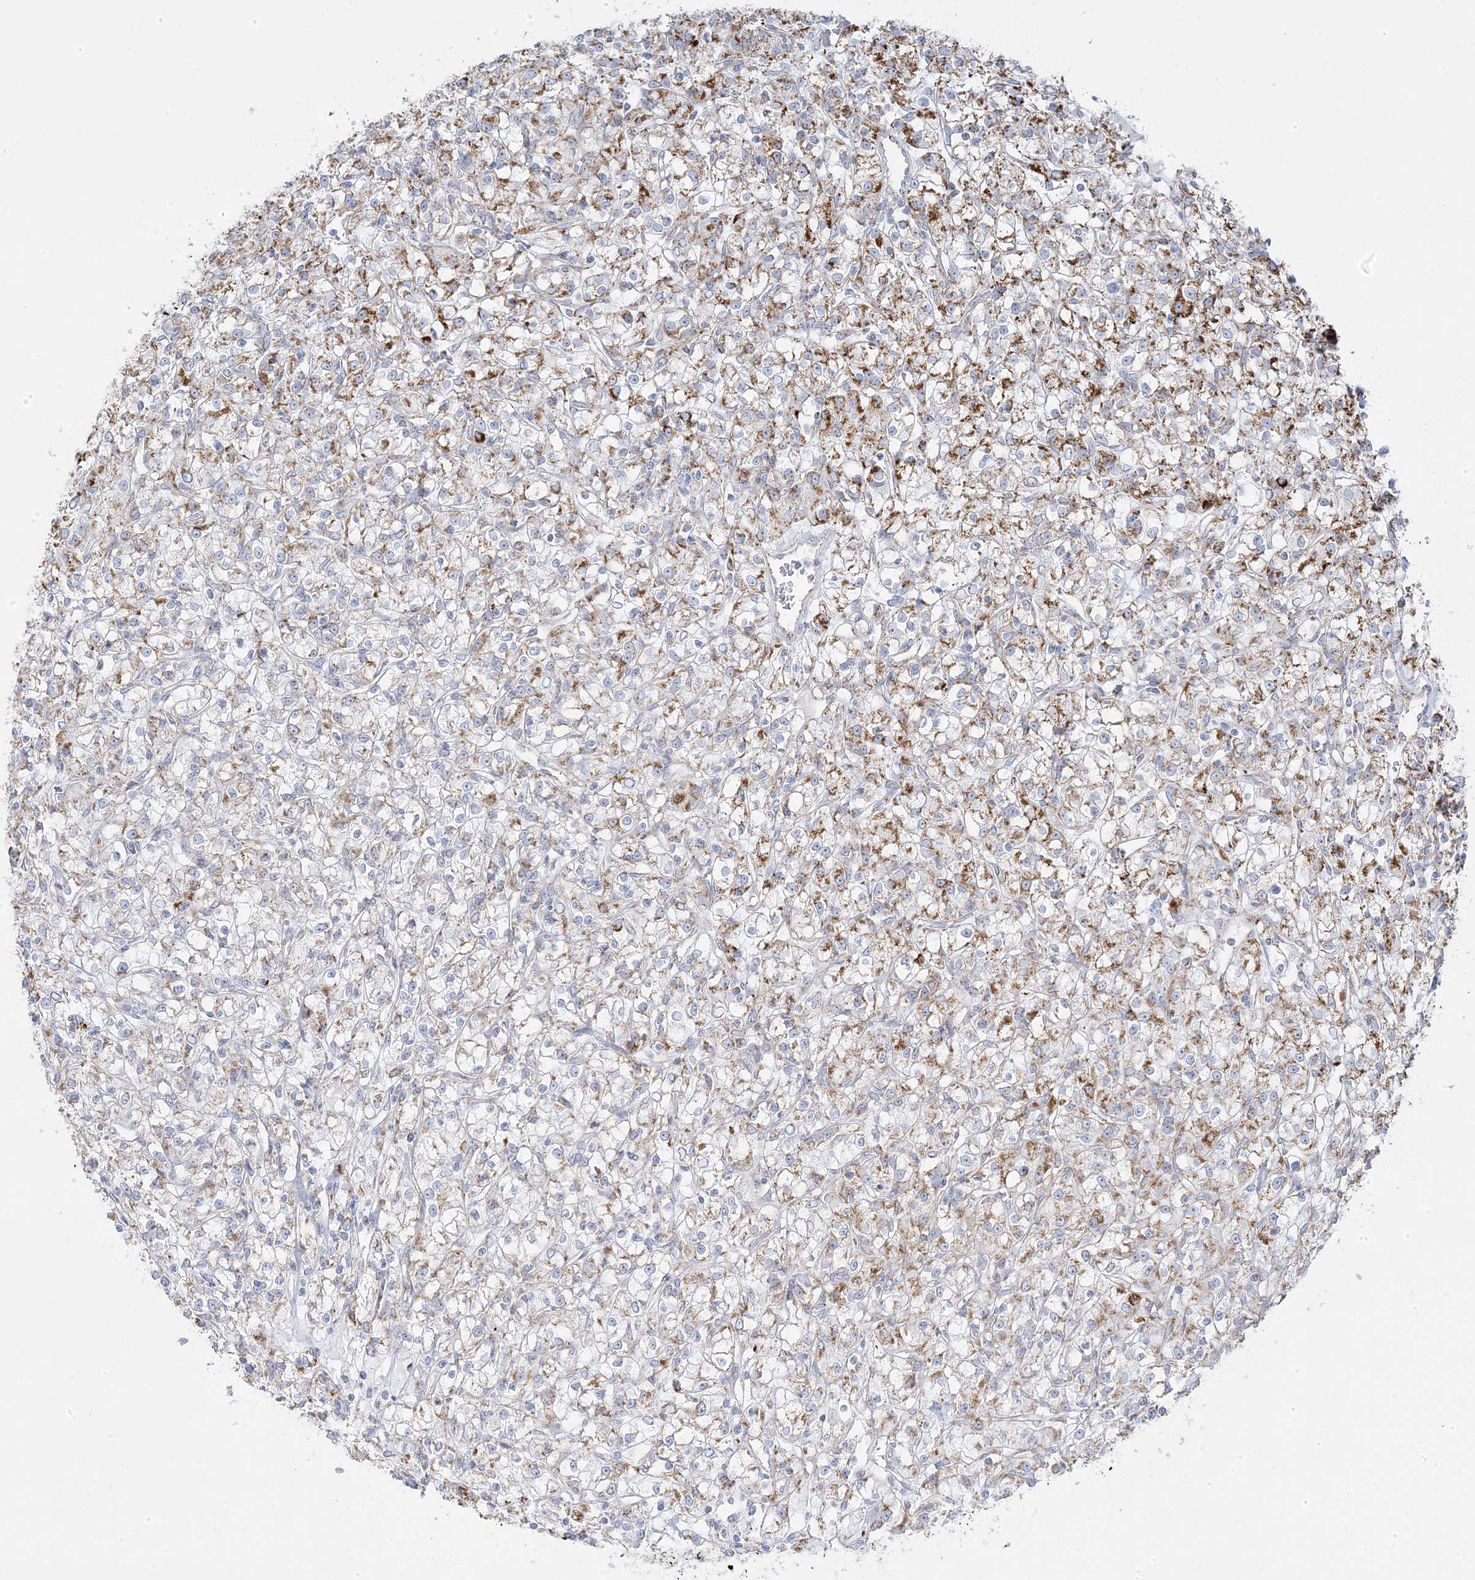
{"staining": {"intensity": "moderate", "quantity": "<25%", "location": "cytoplasmic/membranous"}, "tissue": "renal cancer", "cell_type": "Tumor cells", "image_type": "cancer", "snomed": [{"axis": "morphology", "description": "Adenocarcinoma, NOS"}, {"axis": "topography", "description": "Kidney"}], "caption": "An image showing moderate cytoplasmic/membranous expression in approximately <25% of tumor cells in adenocarcinoma (renal), as visualized by brown immunohistochemical staining.", "gene": "PCCB", "patient": {"sex": "female", "age": 59}}